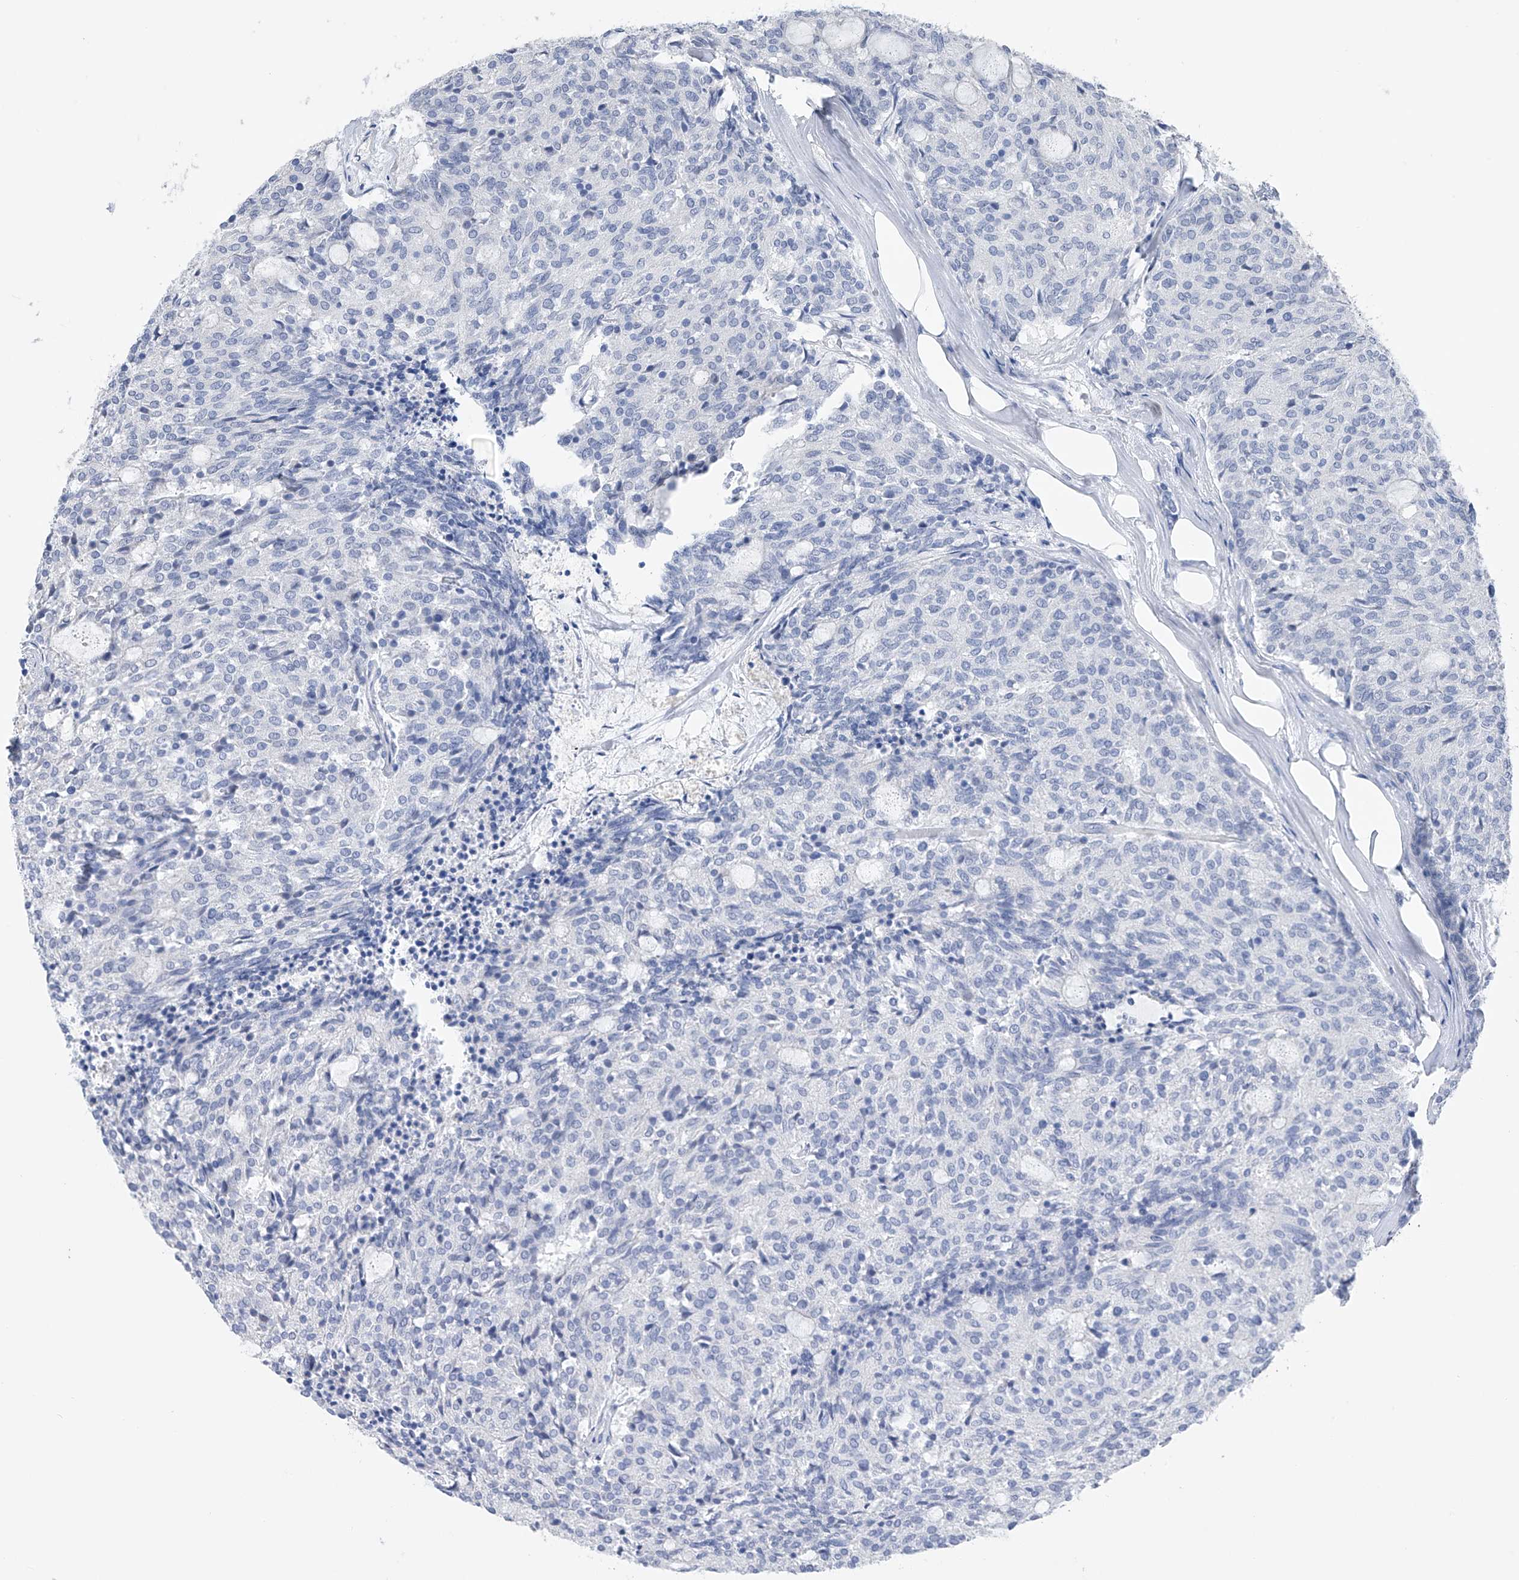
{"staining": {"intensity": "negative", "quantity": "none", "location": "none"}, "tissue": "carcinoid", "cell_type": "Tumor cells", "image_type": "cancer", "snomed": [{"axis": "morphology", "description": "Carcinoid, malignant, NOS"}, {"axis": "topography", "description": "Pancreas"}], "caption": "High magnification brightfield microscopy of carcinoid stained with DAB (3,3'-diaminobenzidine) (brown) and counterstained with hematoxylin (blue): tumor cells show no significant expression. (Stains: DAB (3,3'-diaminobenzidine) immunohistochemistry (IHC) with hematoxylin counter stain, Microscopy: brightfield microscopy at high magnification).", "gene": "ADRA1A", "patient": {"sex": "female", "age": 54}}